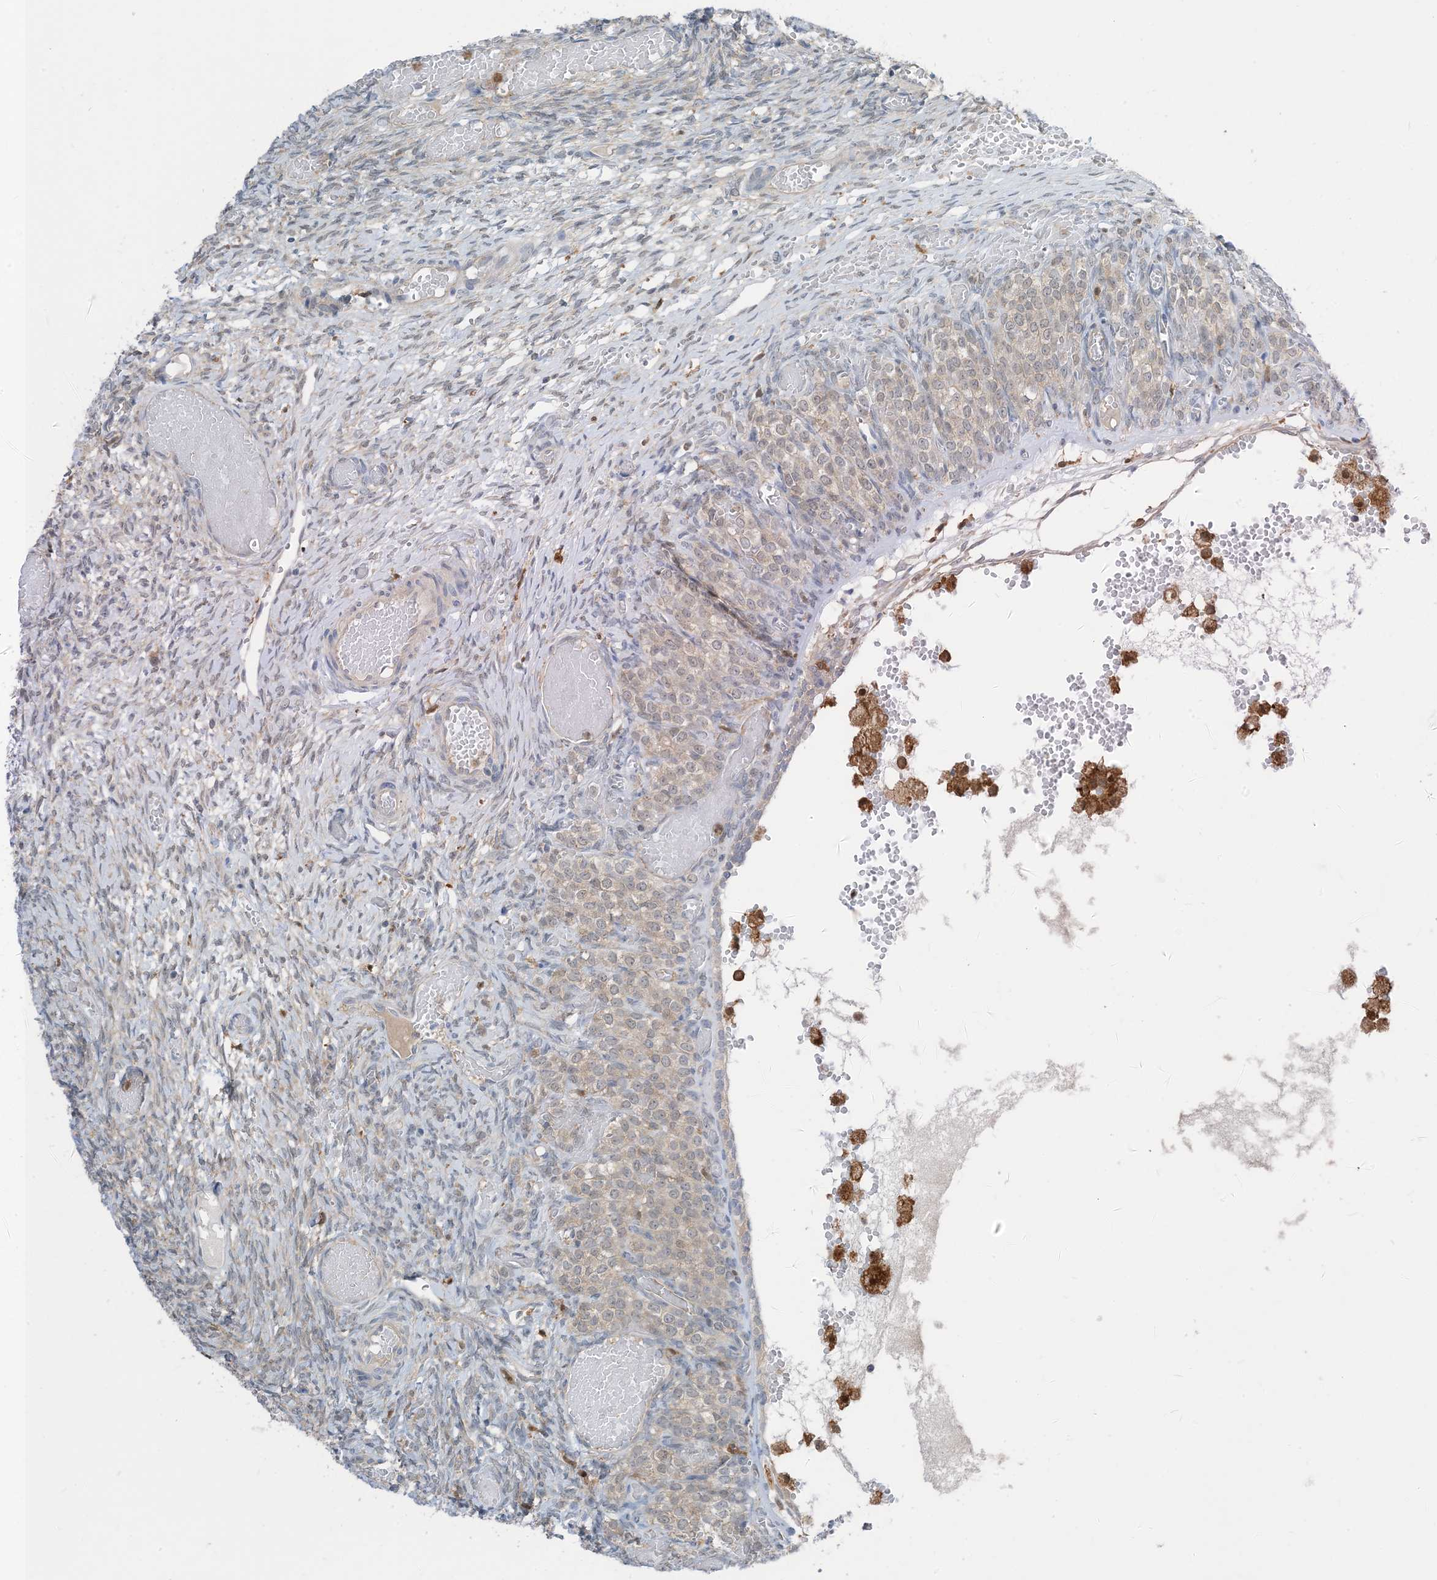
{"staining": {"intensity": "negative", "quantity": "none", "location": "none"}, "tissue": "ovary", "cell_type": "Ovarian stroma cells", "image_type": "normal", "snomed": [{"axis": "morphology", "description": "Adenocarcinoma, NOS"}, {"axis": "topography", "description": "Endometrium"}], "caption": "Immunohistochemistry of normal ovary displays no expression in ovarian stroma cells.", "gene": "NAGK", "patient": {"sex": "female", "age": 32}}